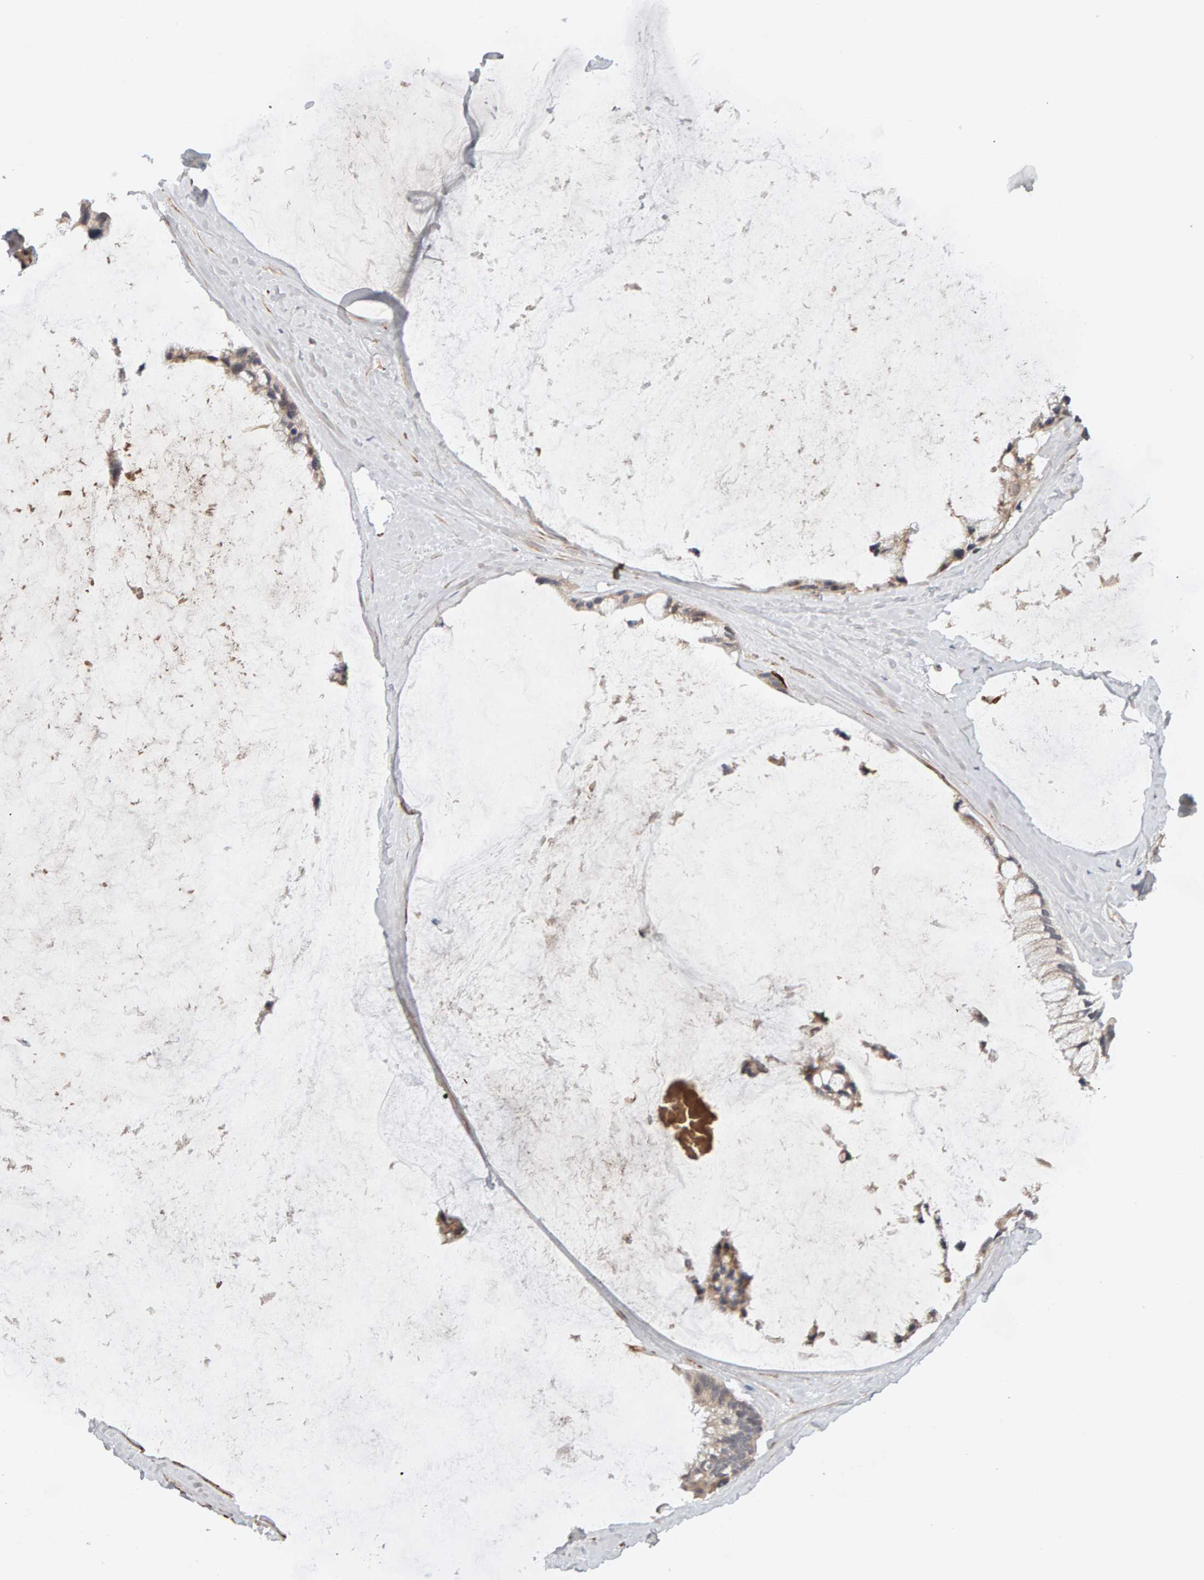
{"staining": {"intensity": "weak", "quantity": ">75%", "location": "cytoplasmic/membranous"}, "tissue": "ovarian cancer", "cell_type": "Tumor cells", "image_type": "cancer", "snomed": [{"axis": "morphology", "description": "Cystadenocarcinoma, mucinous, NOS"}, {"axis": "topography", "description": "Ovary"}], "caption": "This photomicrograph shows ovarian cancer (mucinous cystadenocarcinoma) stained with immunohistochemistry to label a protein in brown. The cytoplasmic/membranous of tumor cells show weak positivity for the protein. Nuclei are counter-stained blue.", "gene": "NUDCD1", "patient": {"sex": "female", "age": 39}}